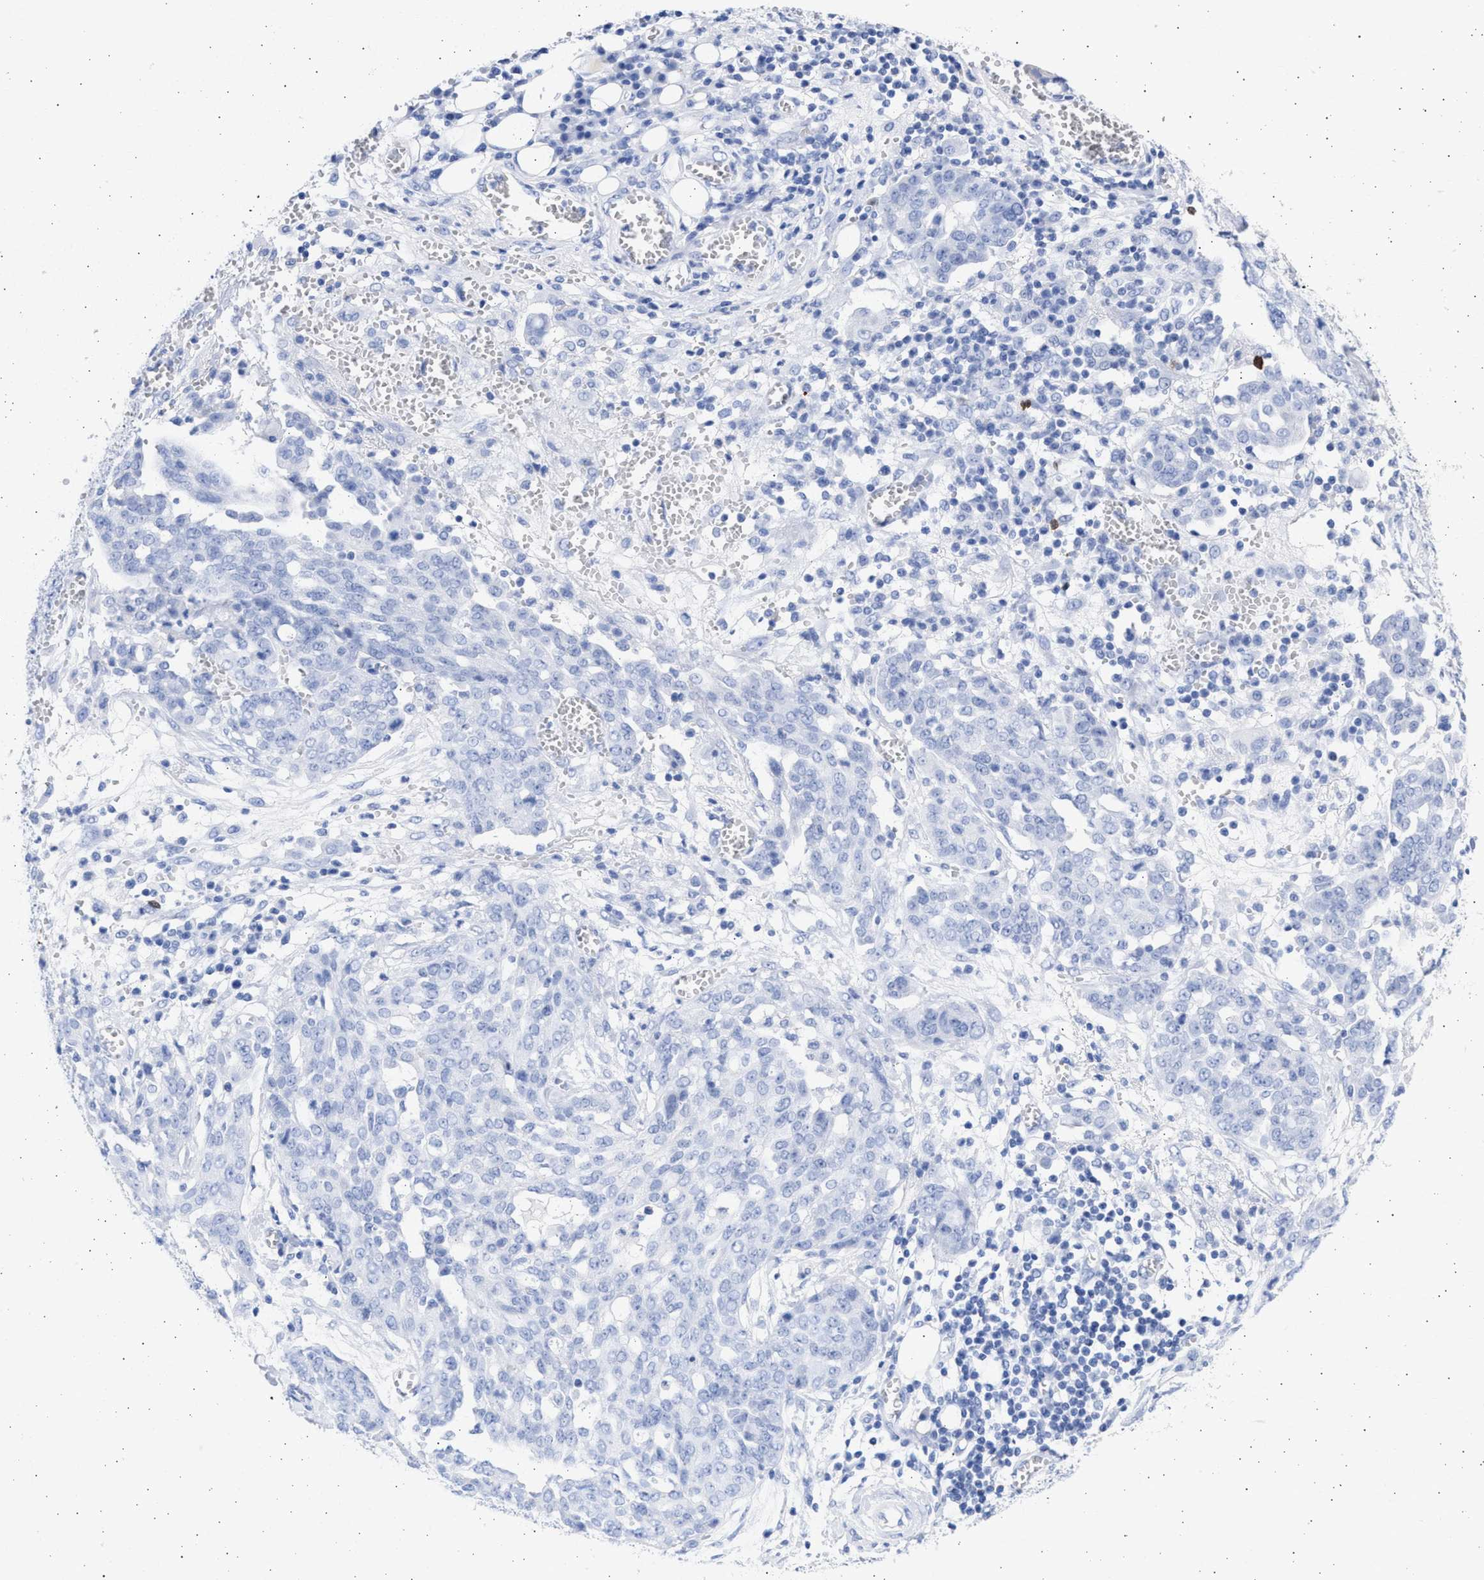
{"staining": {"intensity": "negative", "quantity": "none", "location": "none"}, "tissue": "ovarian cancer", "cell_type": "Tumor cells", "image_type": "cancer", "snomed": [{"axis": "morphology", "description": "Cystadenocarcinoma, serous, NOS"}, {"axis": "topography", "description": "Soft tissue"}, {"axis": "topography", "description": "Ovary"}], "caption": "Ovarian cancer (serous cystadenocarcinoma) stained for a protein using immunohistochemistry (IHC) exhibits no positivity tumor cells.", "gene": "ALDOC", "patient": {"sex": "female", "age": 57}}